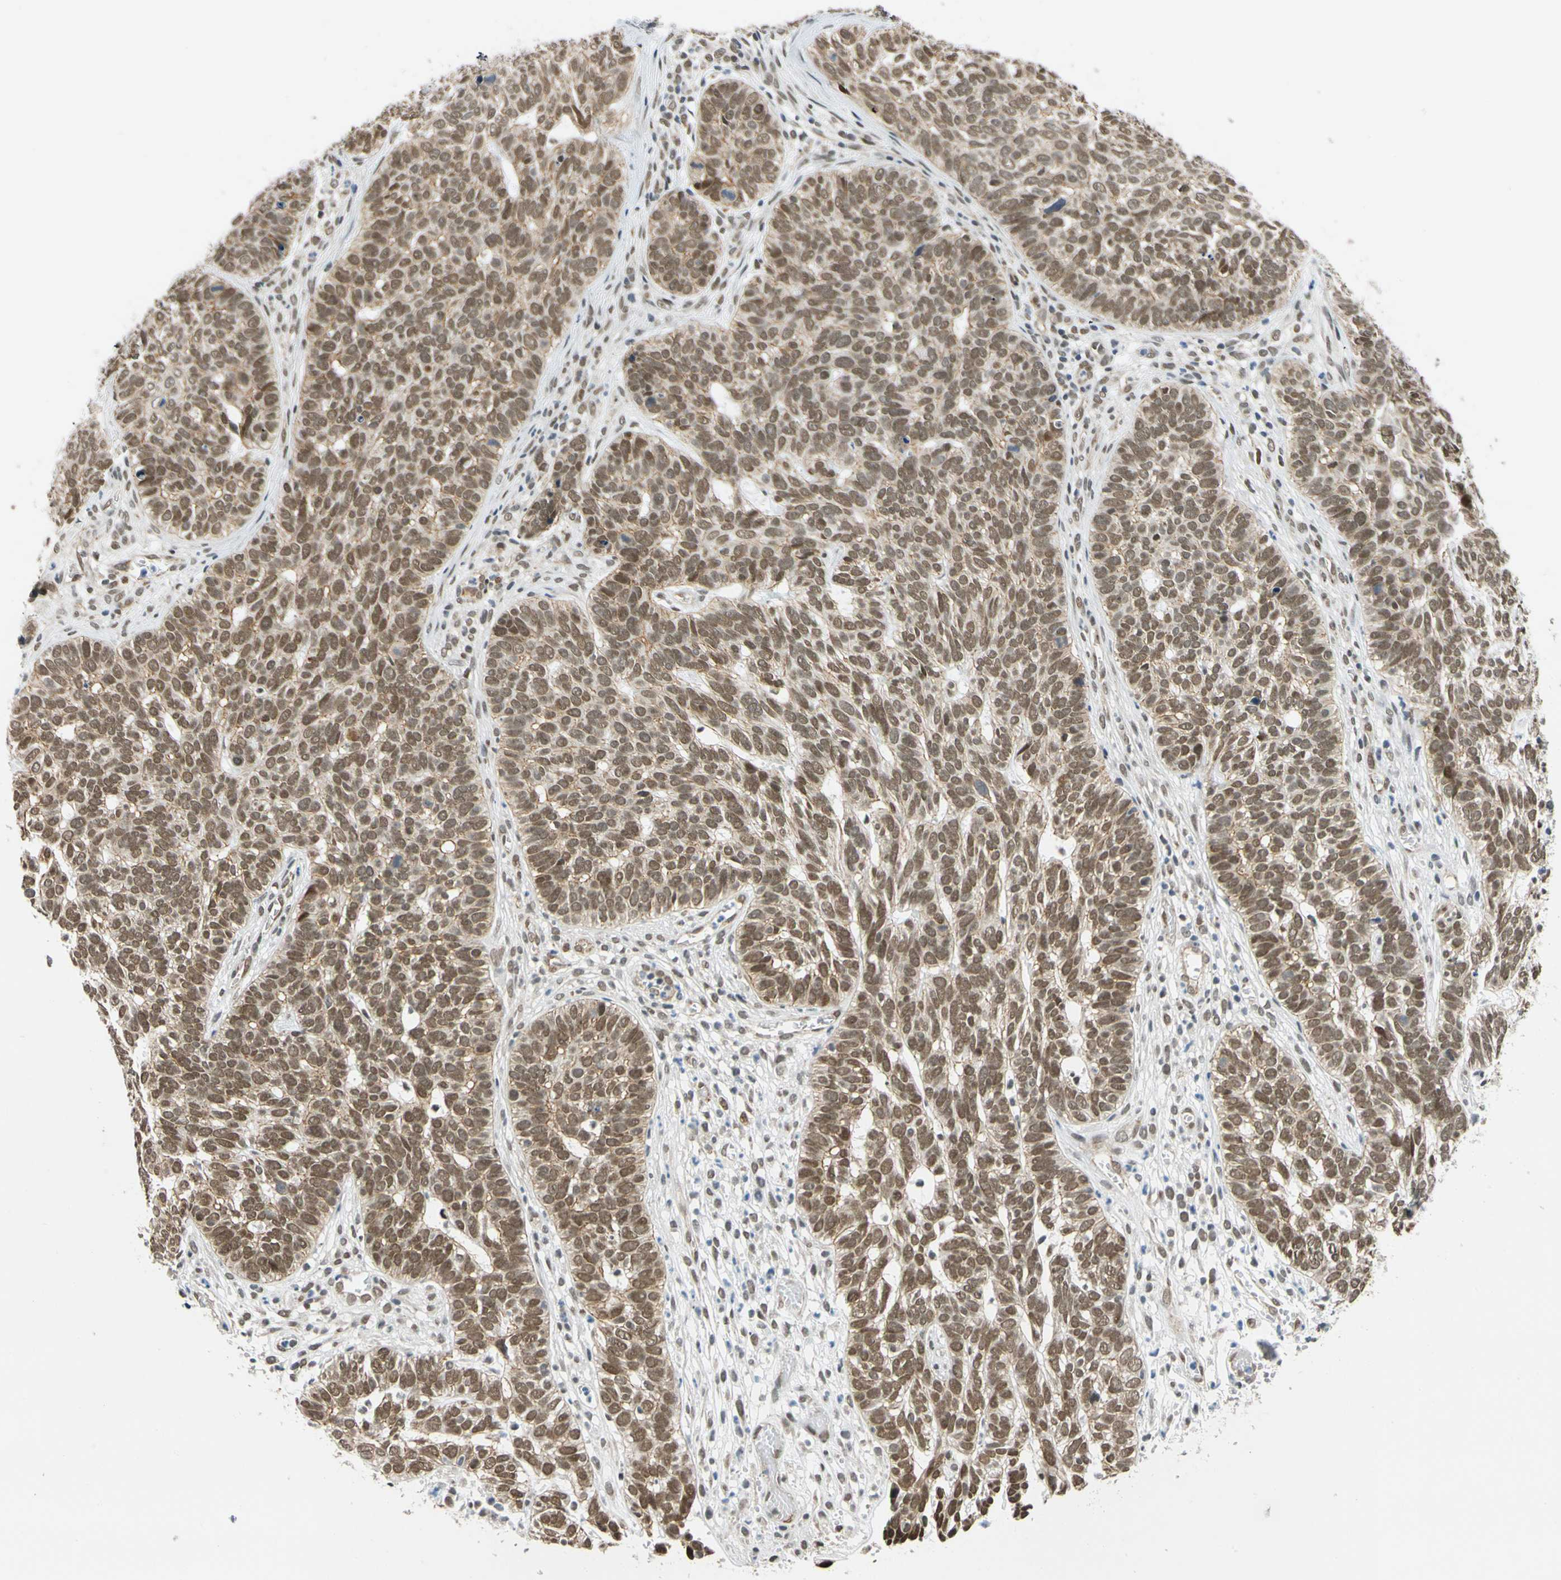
{"staining": {"intensity": "moderate", "quantity": ">75%", "location": "cytoplasmic/membranous,nuclear"}, "tissue": "skin cancer", "cell_type": "Tumor cells", "image_type": "cancer", "snomed": [{"axis": "morphology", "description": "Basal cell carcinoma"}, {"axis": "topography", "description": "Skin"}], "caption": "Human skin cancer (basal cell carcinoma) stained with a brown dye displays moderate cytoplasmic/membranous and nuclear positive positivity in approximately >75% of tumor cells.", "gene": "POGZ", "patient": {"sex": "male", "age": 87}}